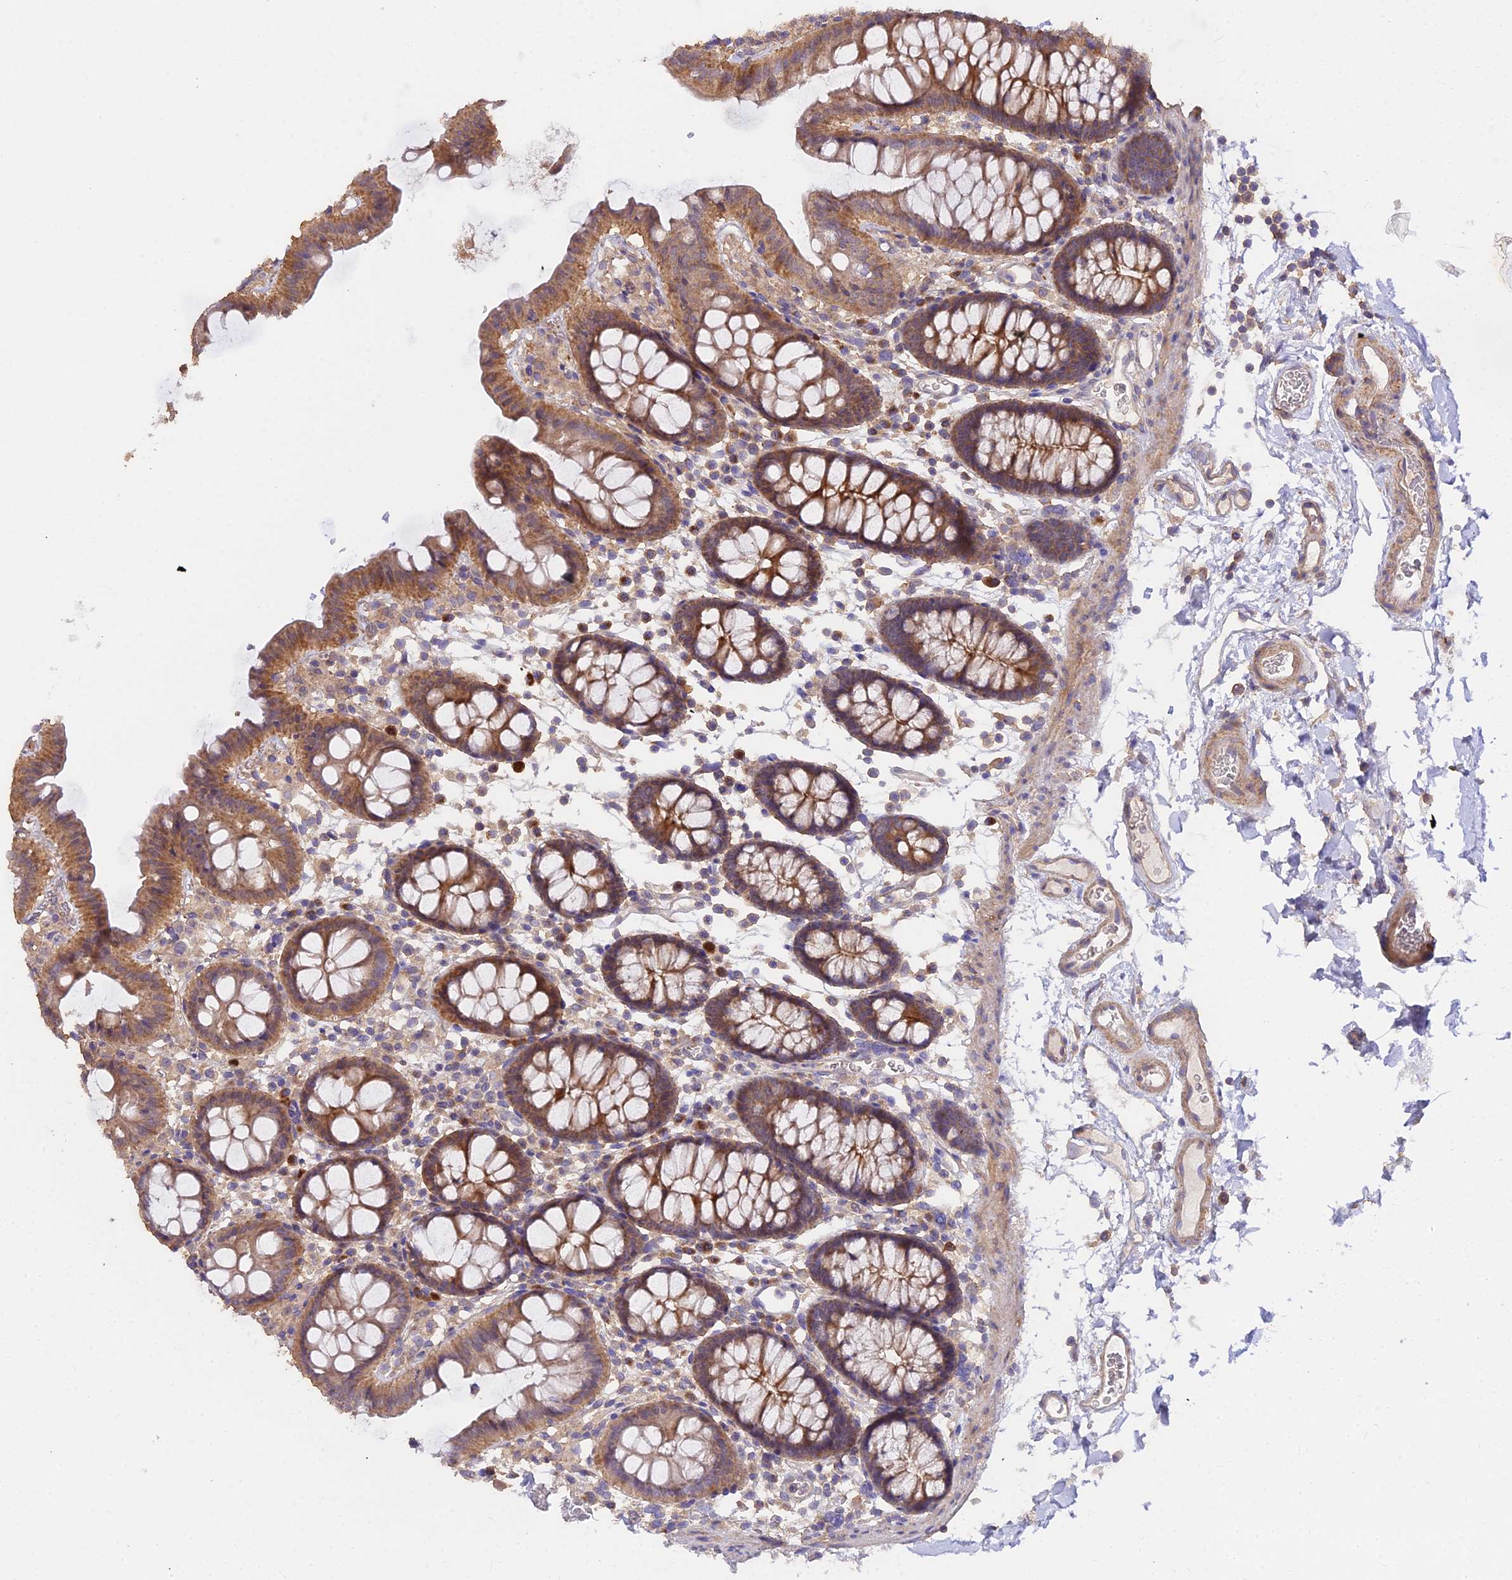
{"staining": {"intensity": "moderate", "quantity": ">75%", "location": "cytoplasmic/membranous"}, "tissue": "colon", "cell_type": "Endothelial cells", "image_type": "normal", "snomed": [{"axis": "morphology", "description": "Normal tissue, NOS"}, {"axis": "topography", "description": "Colon"}], "caption": "A brown stain highlights moderate cytoplasmic/membranous staining of a protein in endothelial cells of normal human colon. Using DAB (3,3'-diaminobenzidine) (brown) and hematoxylin (blue) stains, captured at high magnification using brightfield microscopy.", "gene": "METTL13", "patient": {"sex": "male", "age": 75}}